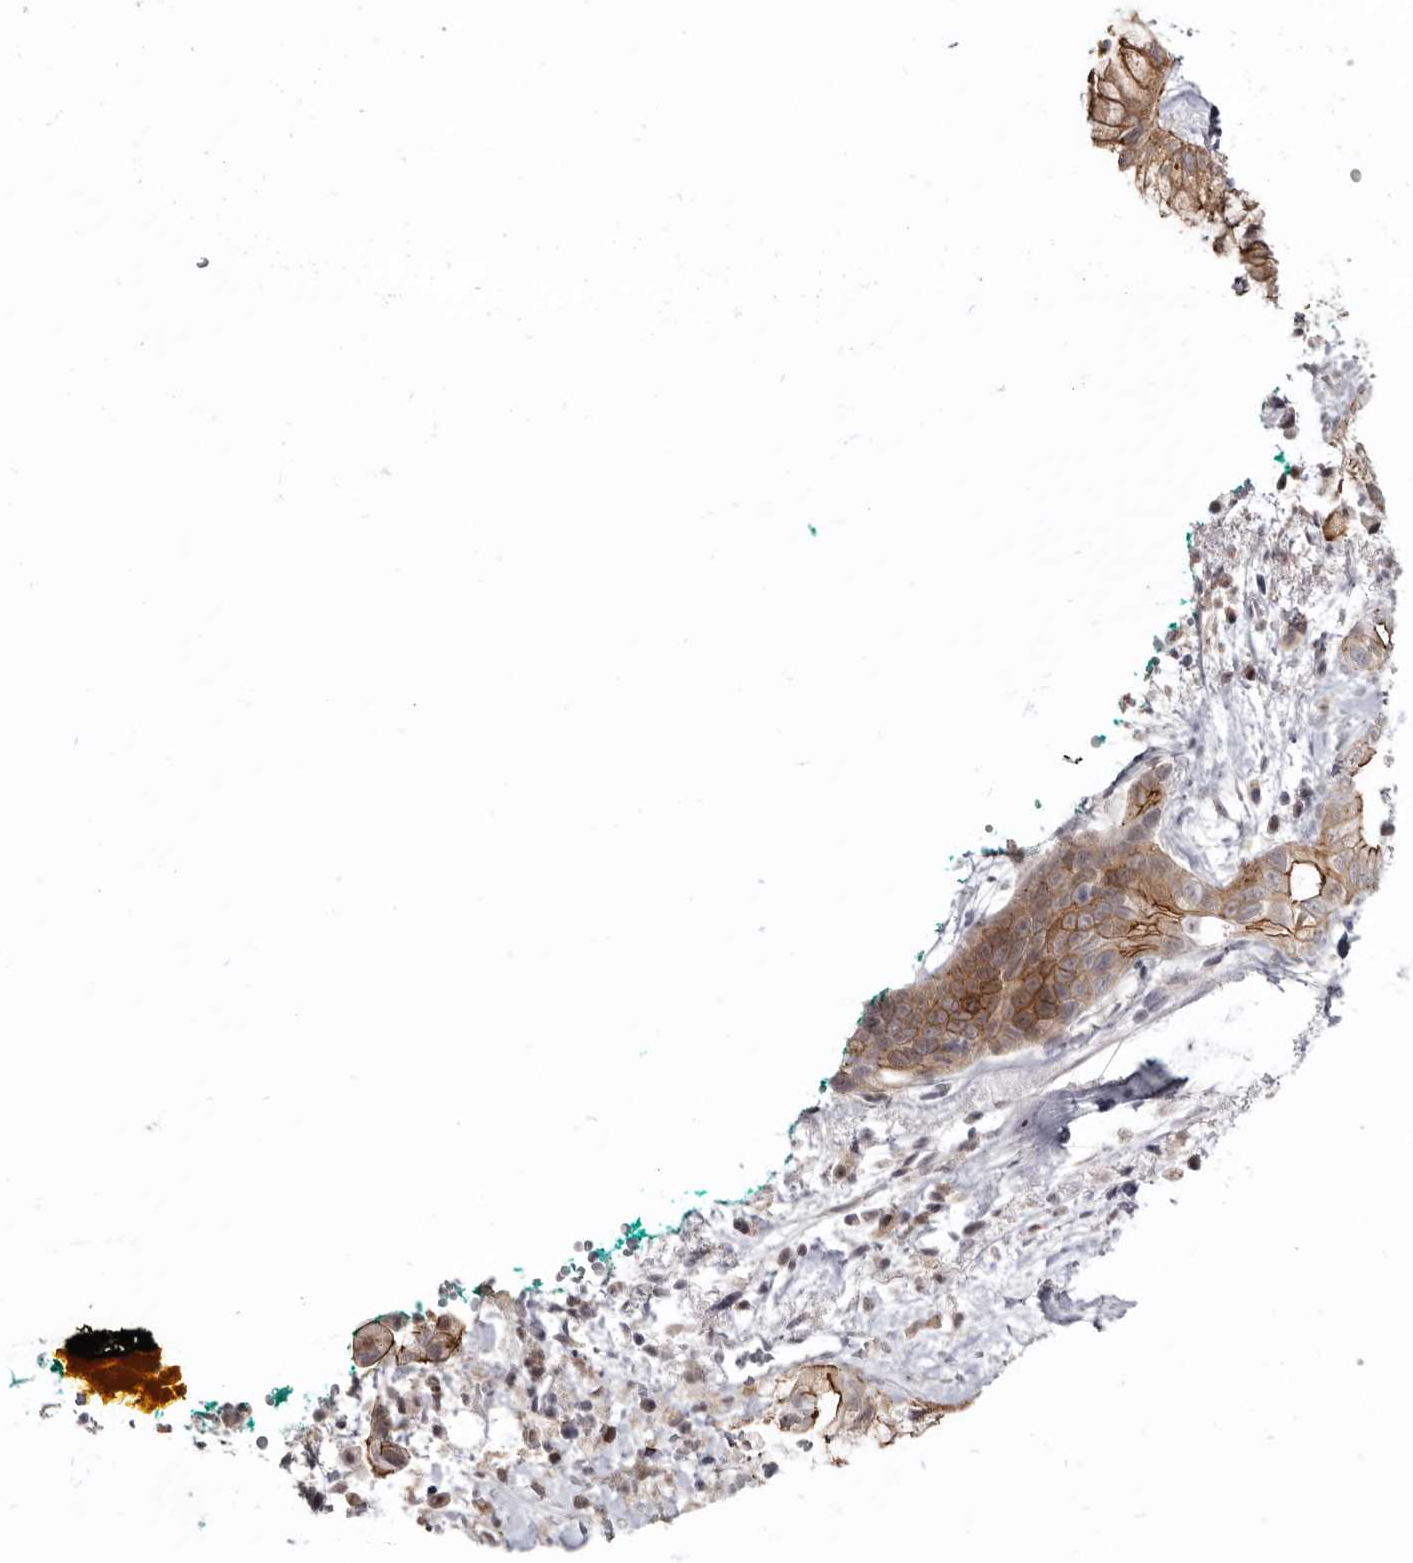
{"staining": {"intensity": "moderate", "quantity": "25%-75%", "location": "cytoplasmic/membranous"}, "tissue": "pancreatic cancer", "cell_type": "Tumor cells", "image_type": "cancer", "snomed": [{"axis": "morphology", "description": "Adenocarcinoma, NOS"}, {"axis": "topography", "description": "Pancreas"}], "caption": "Protein expression analysis of human pancreatic cancer reveals moderate cytoplasmic/membranous positivity in approximately 25%-75% of tumor cells. The staining is performed using DAB (3,3'-diaminobenzidine) brown chromogen to label protein expression. The nuclei are counter-stained blue using hematoxylin.", "gene": "CGN", "patient": {"sex": "male", "age": 53}}